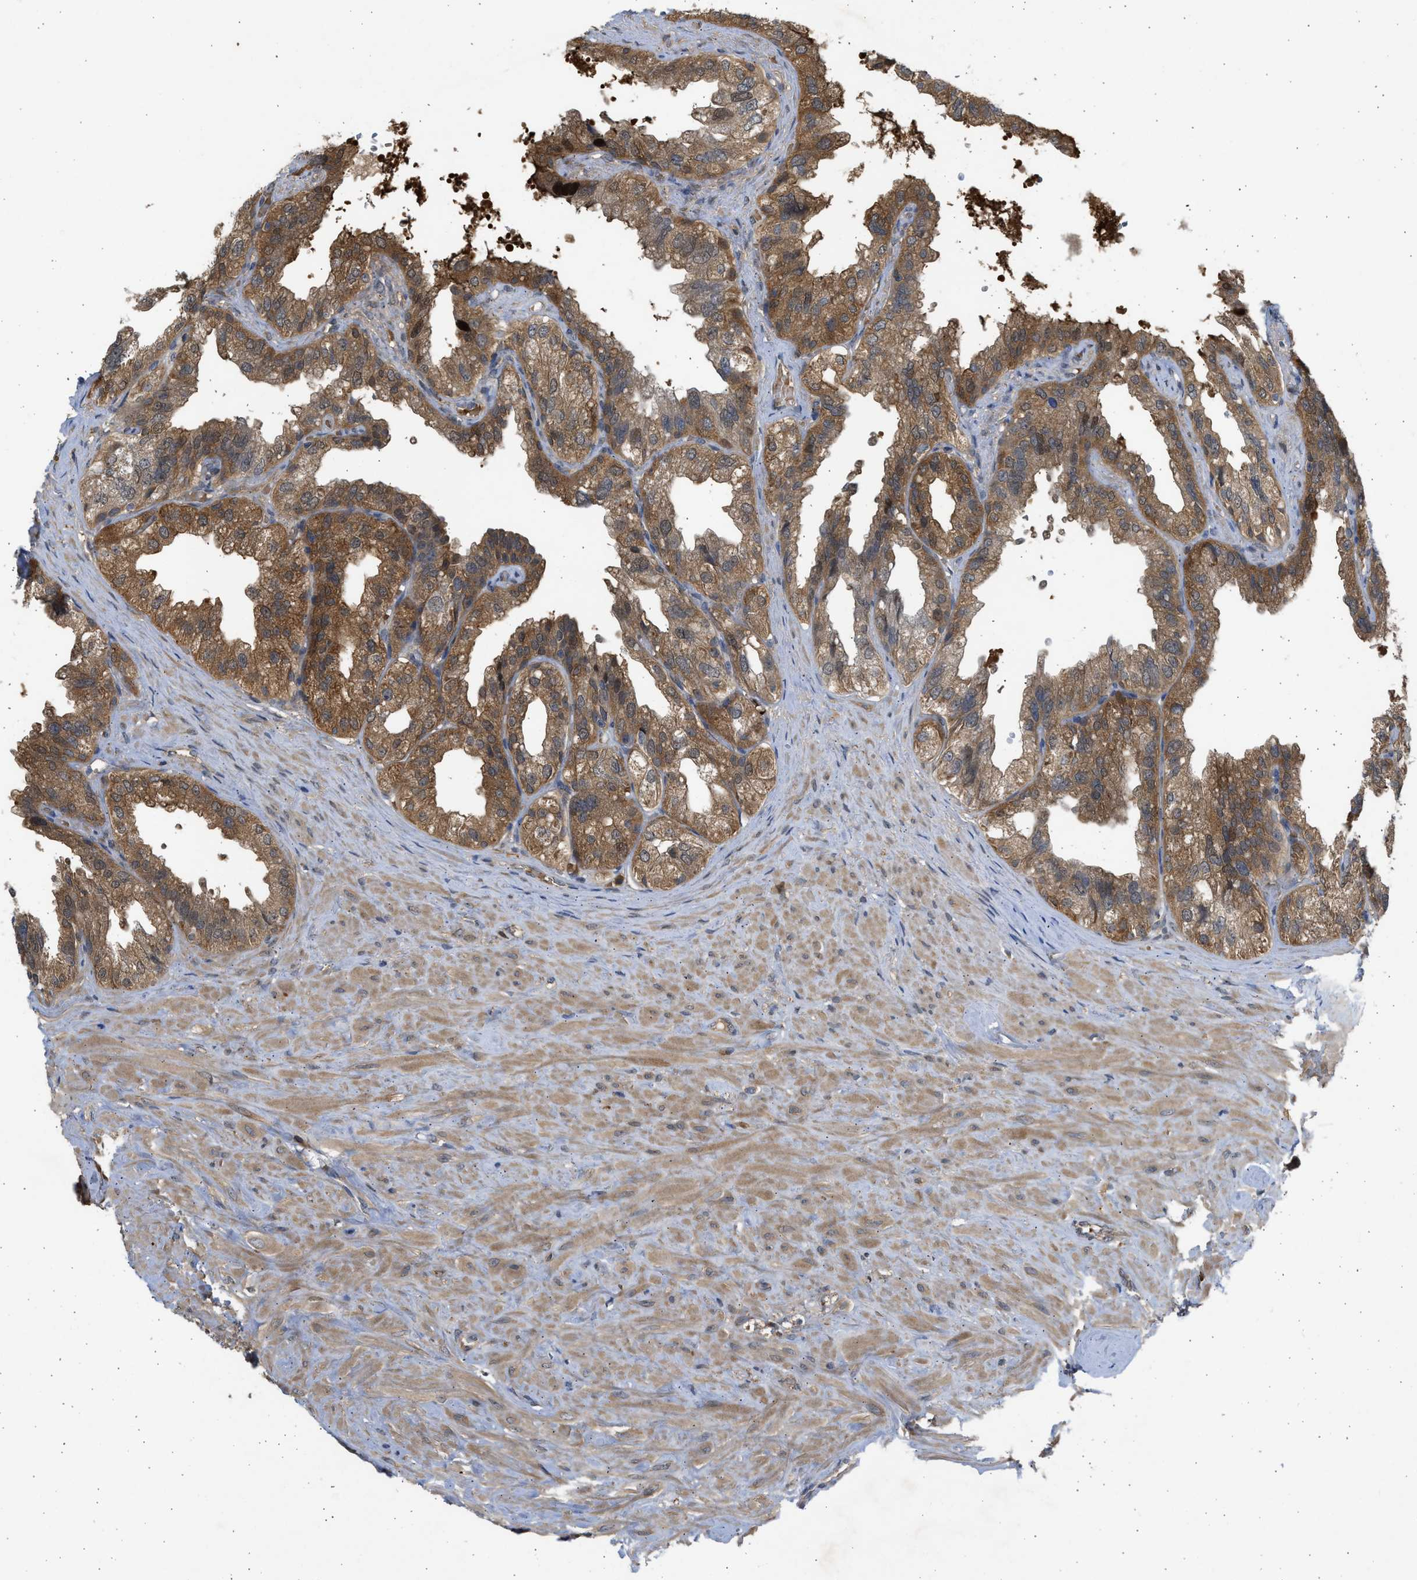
{"staining": {"intensity": "moderate", "quantity": ">75%", "location": "cytoplasmic/membranous"}, "tissue": "seminal vesicle", "cell_type": "Glandular cells", "image_type": "normal", "snomed": [{"axis": "morphology", "description": "Normal tissue, NOS"}, {"axis": "topography", "description": "Seminal veicle"}], "caption": "Protein staining of normal seminal vesicle exhibits moderate cytoplasmic/membranous expression in about >75% of glandular cells.", "gene": "MAPK7", "patient": {"sex": "male", "age": 68}}